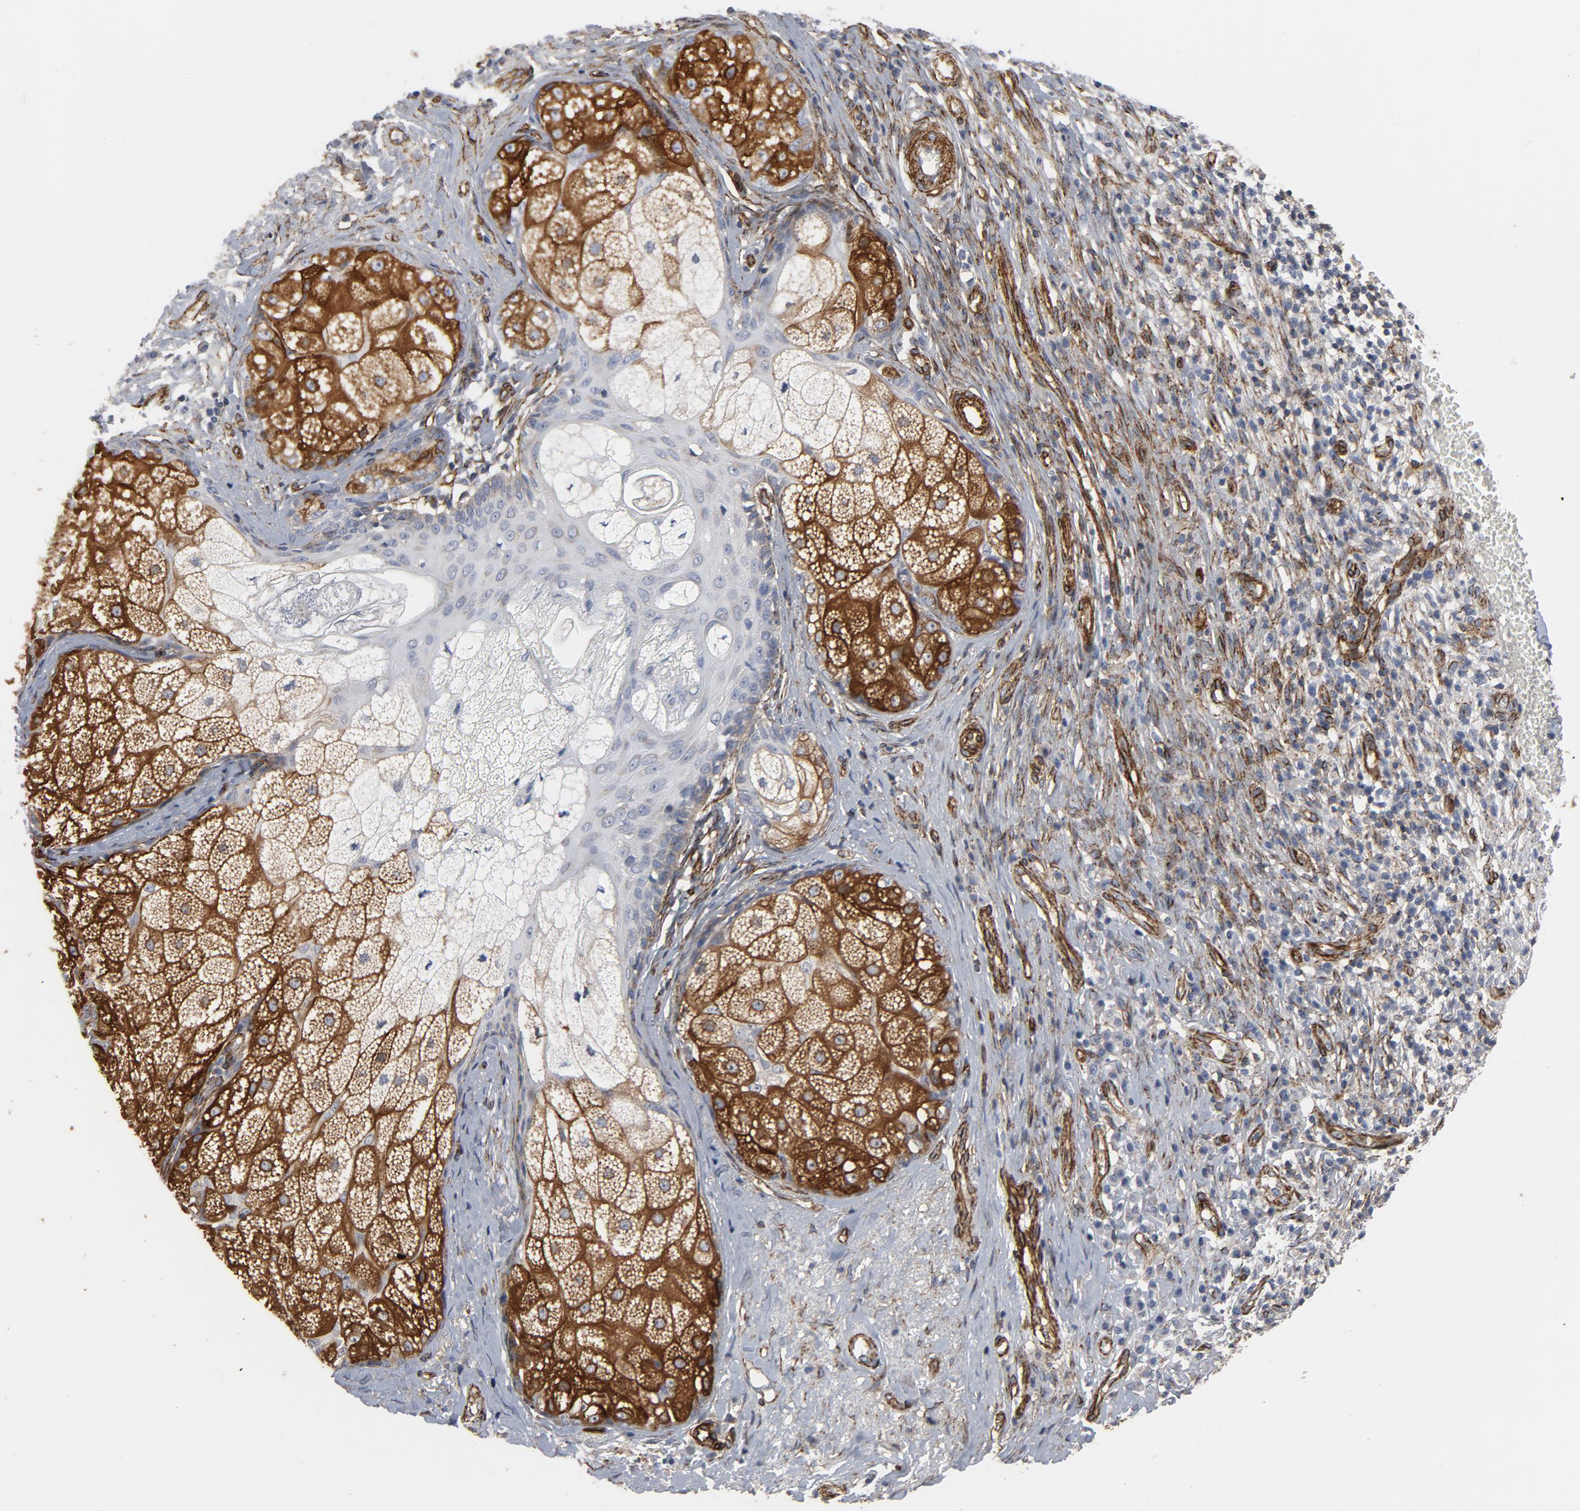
{"staining": {"intensity": "negative", "quantity": "none", "location": "none"}, "tissue": "skin cancer", "cell_type": "Tumor cells", "image_type": "cancer", "snomed": [{"axis": "morphology", "description": "Basal cell carcinoma"}, {"axis": "topography", "description": "Skin"}], "caption": "This histopathology image is of basal cell carcinoma (skin) stained with immunohistochemistry to label a protein in brown with the nuclei are counter-stained blue. There is no expression in tumor cells.", "gene": "GNG2", "patient": {"sex": "male", "age": 87}}